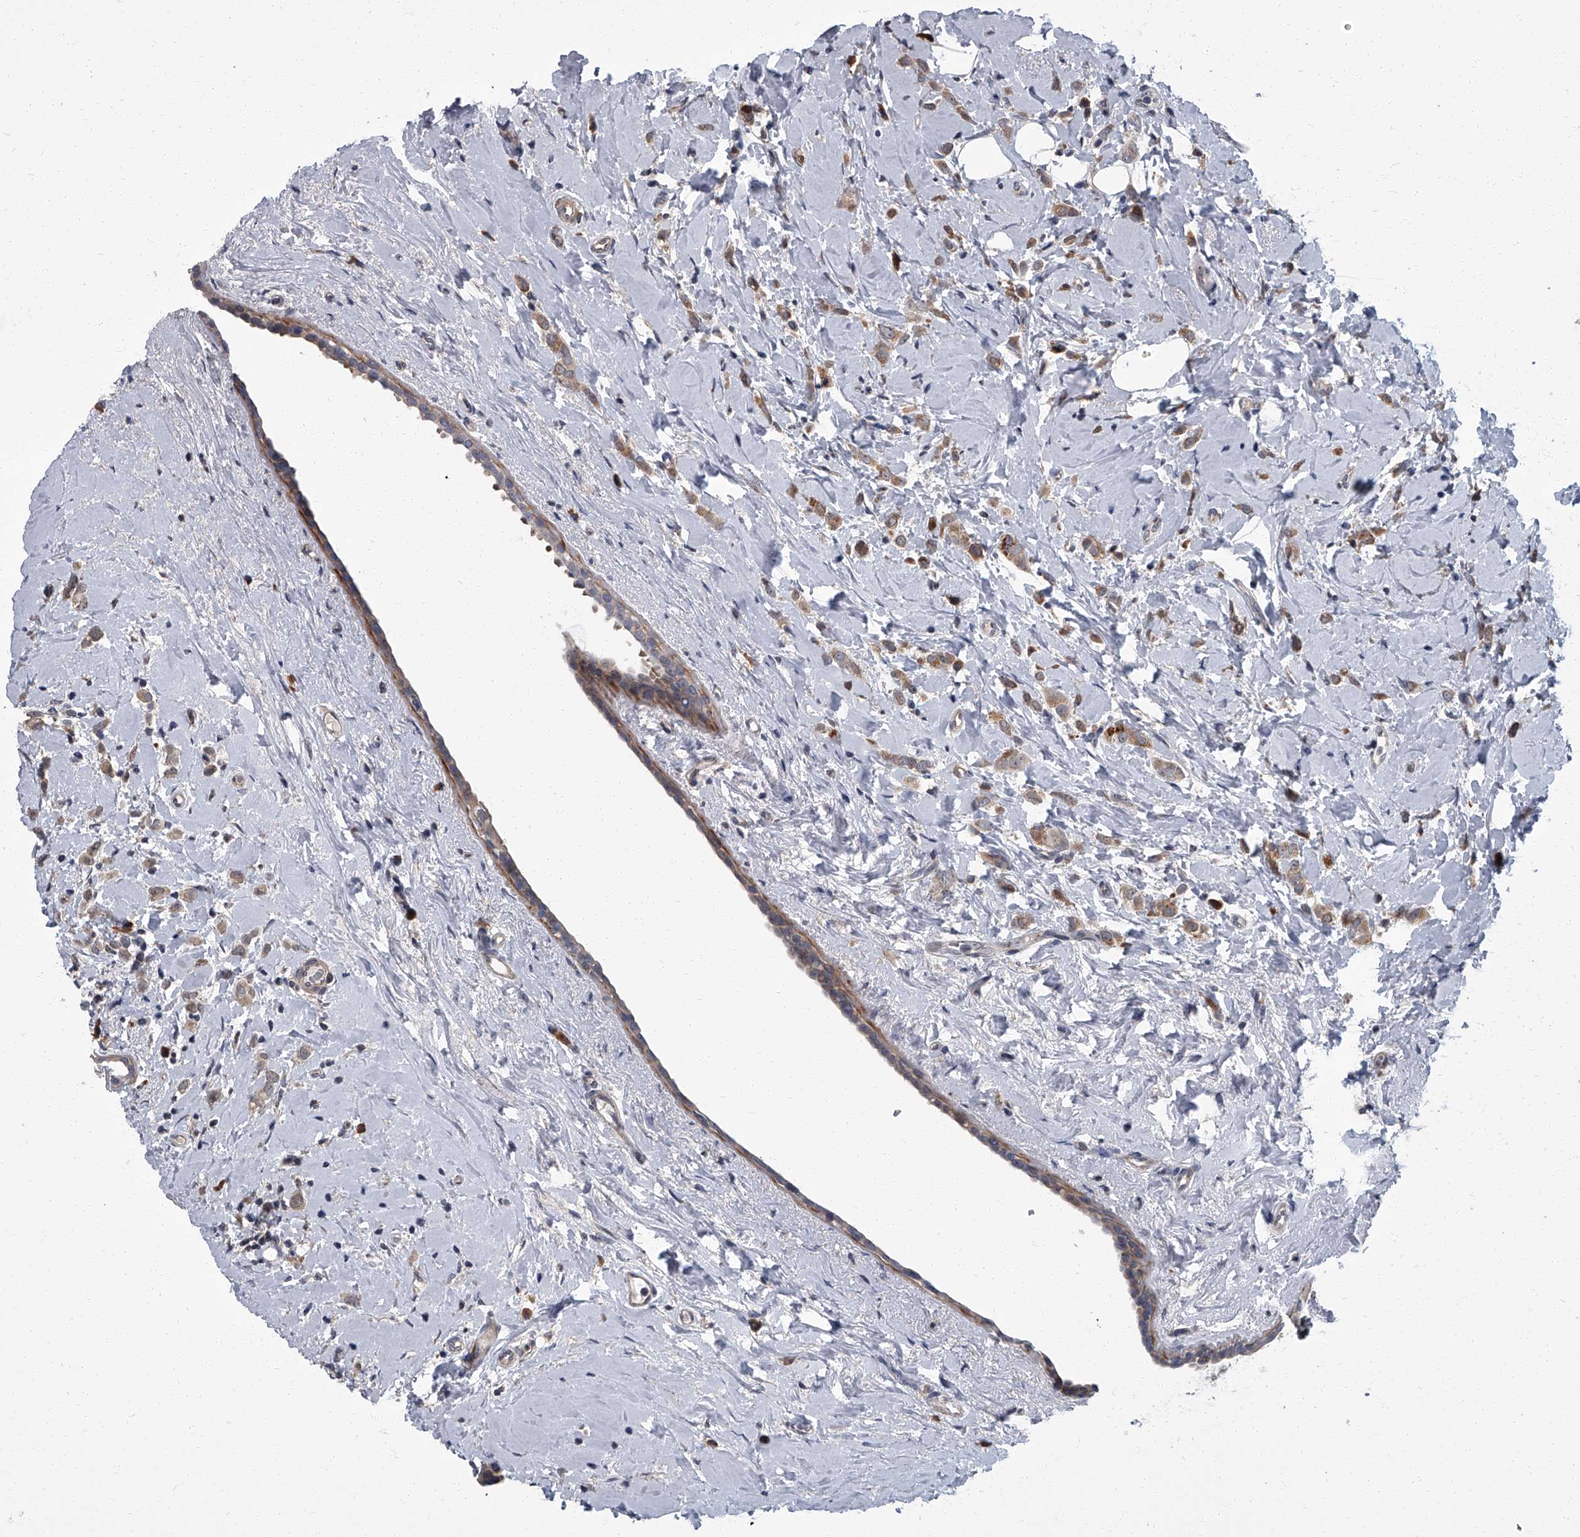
{"staining": {"intensity": "weak", "quantity": ">75%", "location": "cytoplasmic/membranous"}, "tissue": "breast cancer", "cell_type": "Tumor cells", "image_type": "cancer", "snomed": [{"axis": "morphology", "description": "Lobular carcinoma"}, {"axis": "topography", "description": "Breast"}], "caption": "Lobular carcinoma (breast) was stained to show a protein in brown. There is low levels of weak cytoplasmic/membranous expression in about >75% of tumor cells.", "gene": "ZNF274", "patient": {"sex": "female", "age": 47}}